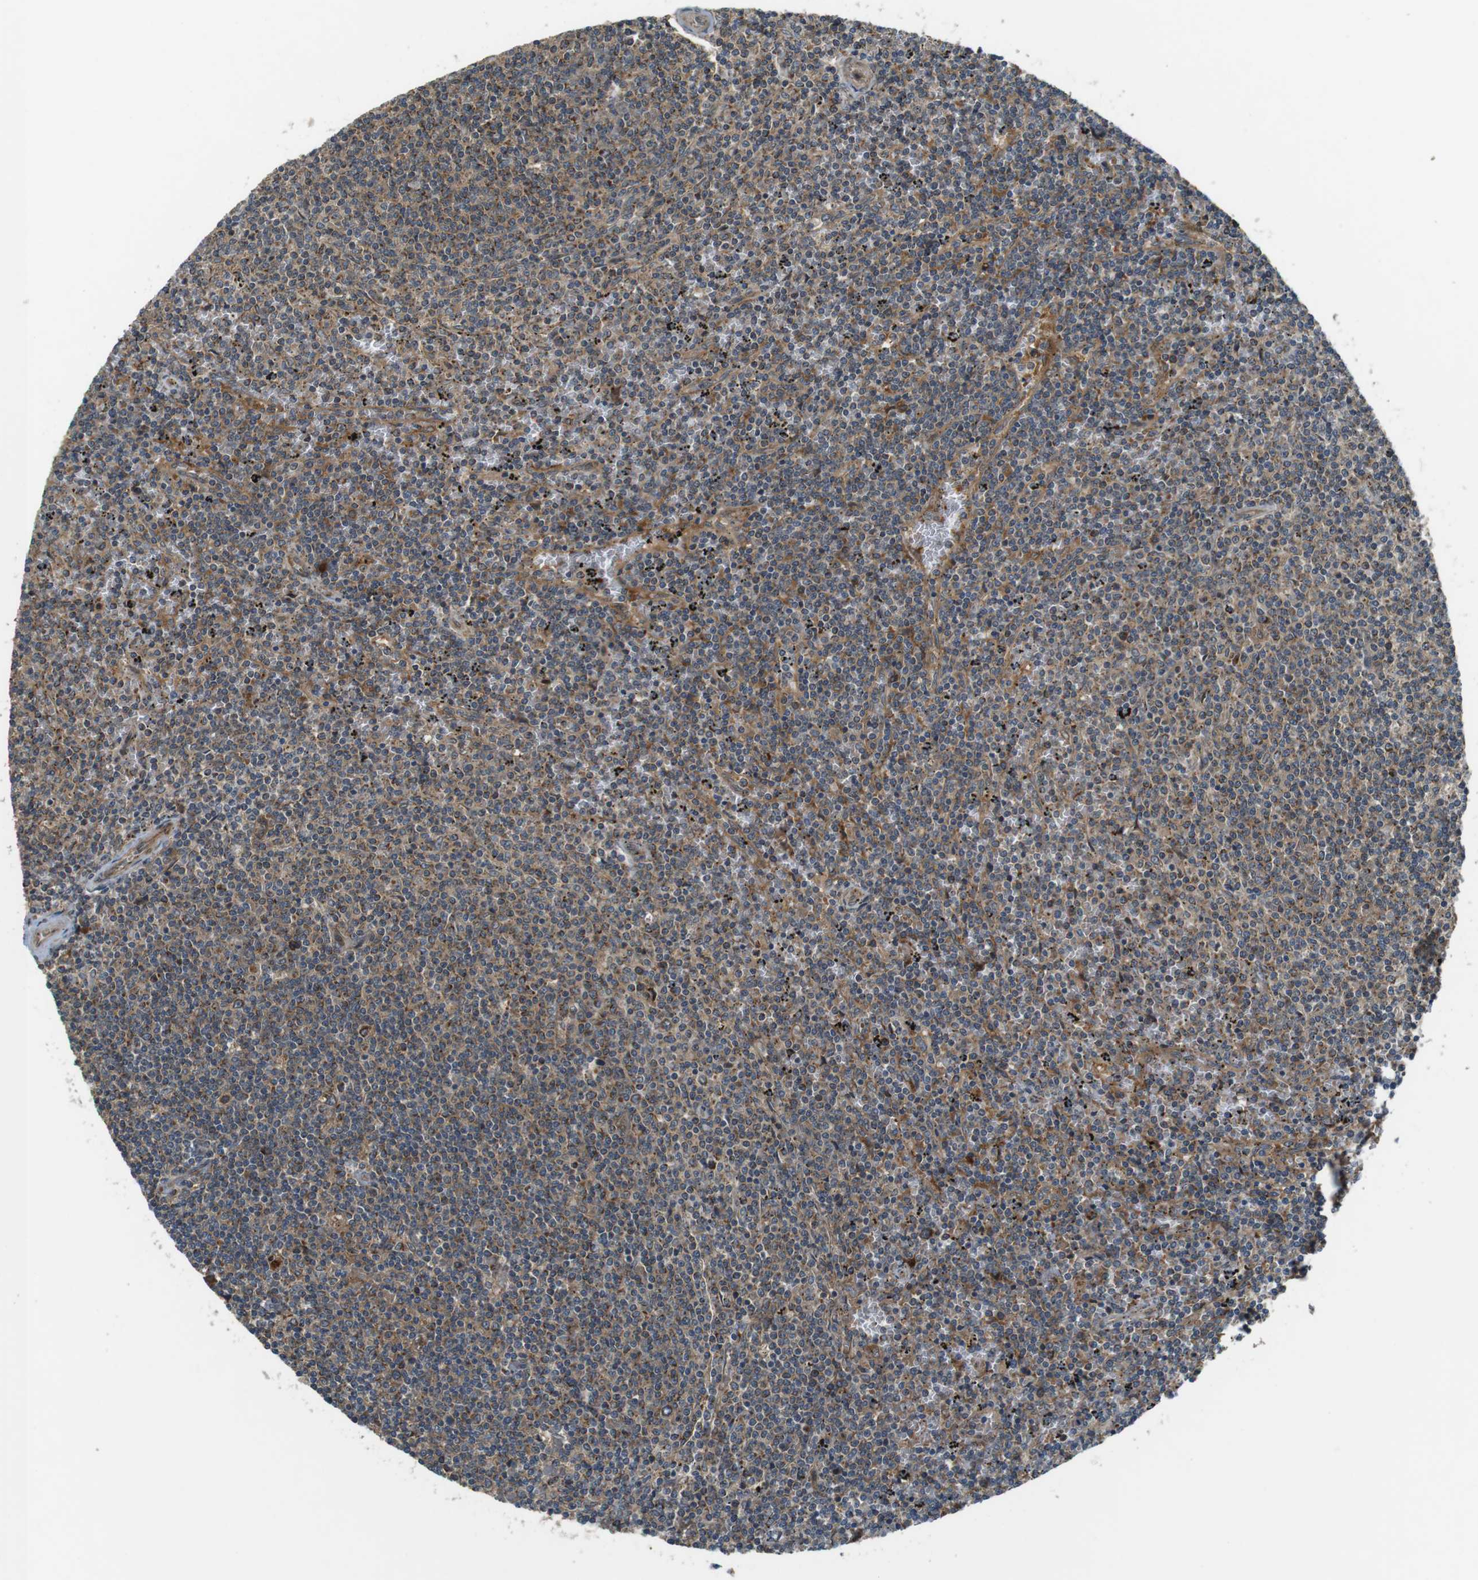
{"staining": {"intensity": "weak", "quantity": ">75%", "location": "cytoplasmic/membranous"}, "tissue": "lymphoma", "cell_type": "Tumor cells", "image_type": "cancer", "snomed": [{"axis": "morphology", "description": "Malignant lymphoma, non-Hodgkin's type, Low grade"}, {"axis": "topography", "description": "Spleen"}], "caption": "There is low levels of weak cytoplasmic/membranous expression in tumor cells of lymphoma, as demonstrated by immunohistochemical staining (brown color).", "gene": "IFFO2", "patient": {"sex": "female", "age": 50}}